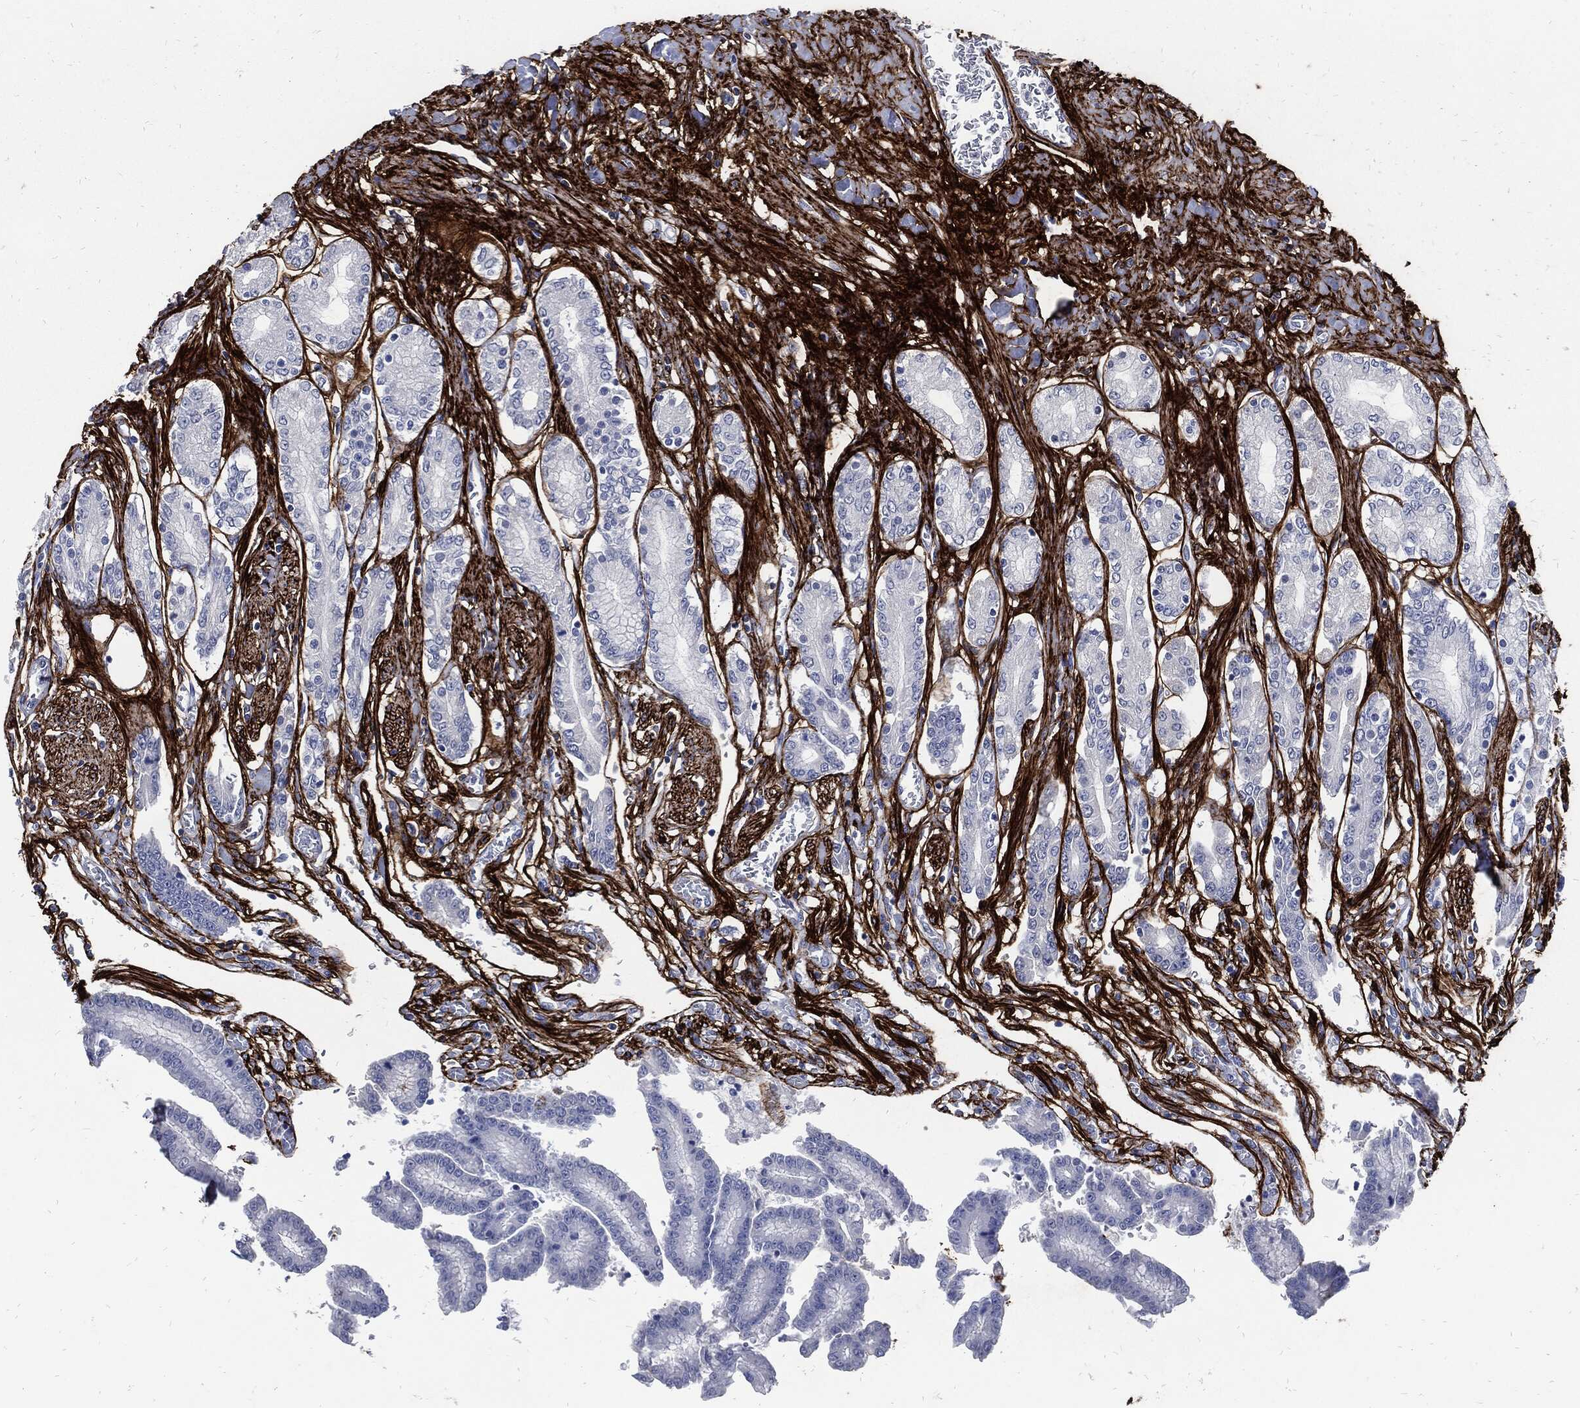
{"staining": {"intensity": "negative", "quantity": "none", "location": "none"}, "tissue": "stomach", "cell_type": "Glandular cells", "image_type": "normal", "snomed": [{"axis": "morphology", "description": "Normal tissue, NOS"}, {"axis": "morphology", "description": "Adenocarcinoma, NOS"}, {"axis": "morphology", "description": "Adenocarcinoma, High grade"}, {"axis": "topography", "description": "Stomach, upper"}, {"axis": "topography", "description": "Stomach"}], "caption": "This is a photomicrograph of immunohistochemistry staining of unremarkable stomach, which shows no positivity in glandular cells.", "gene": "FBN1", "patient": {"sex": "female", "age": 65}}